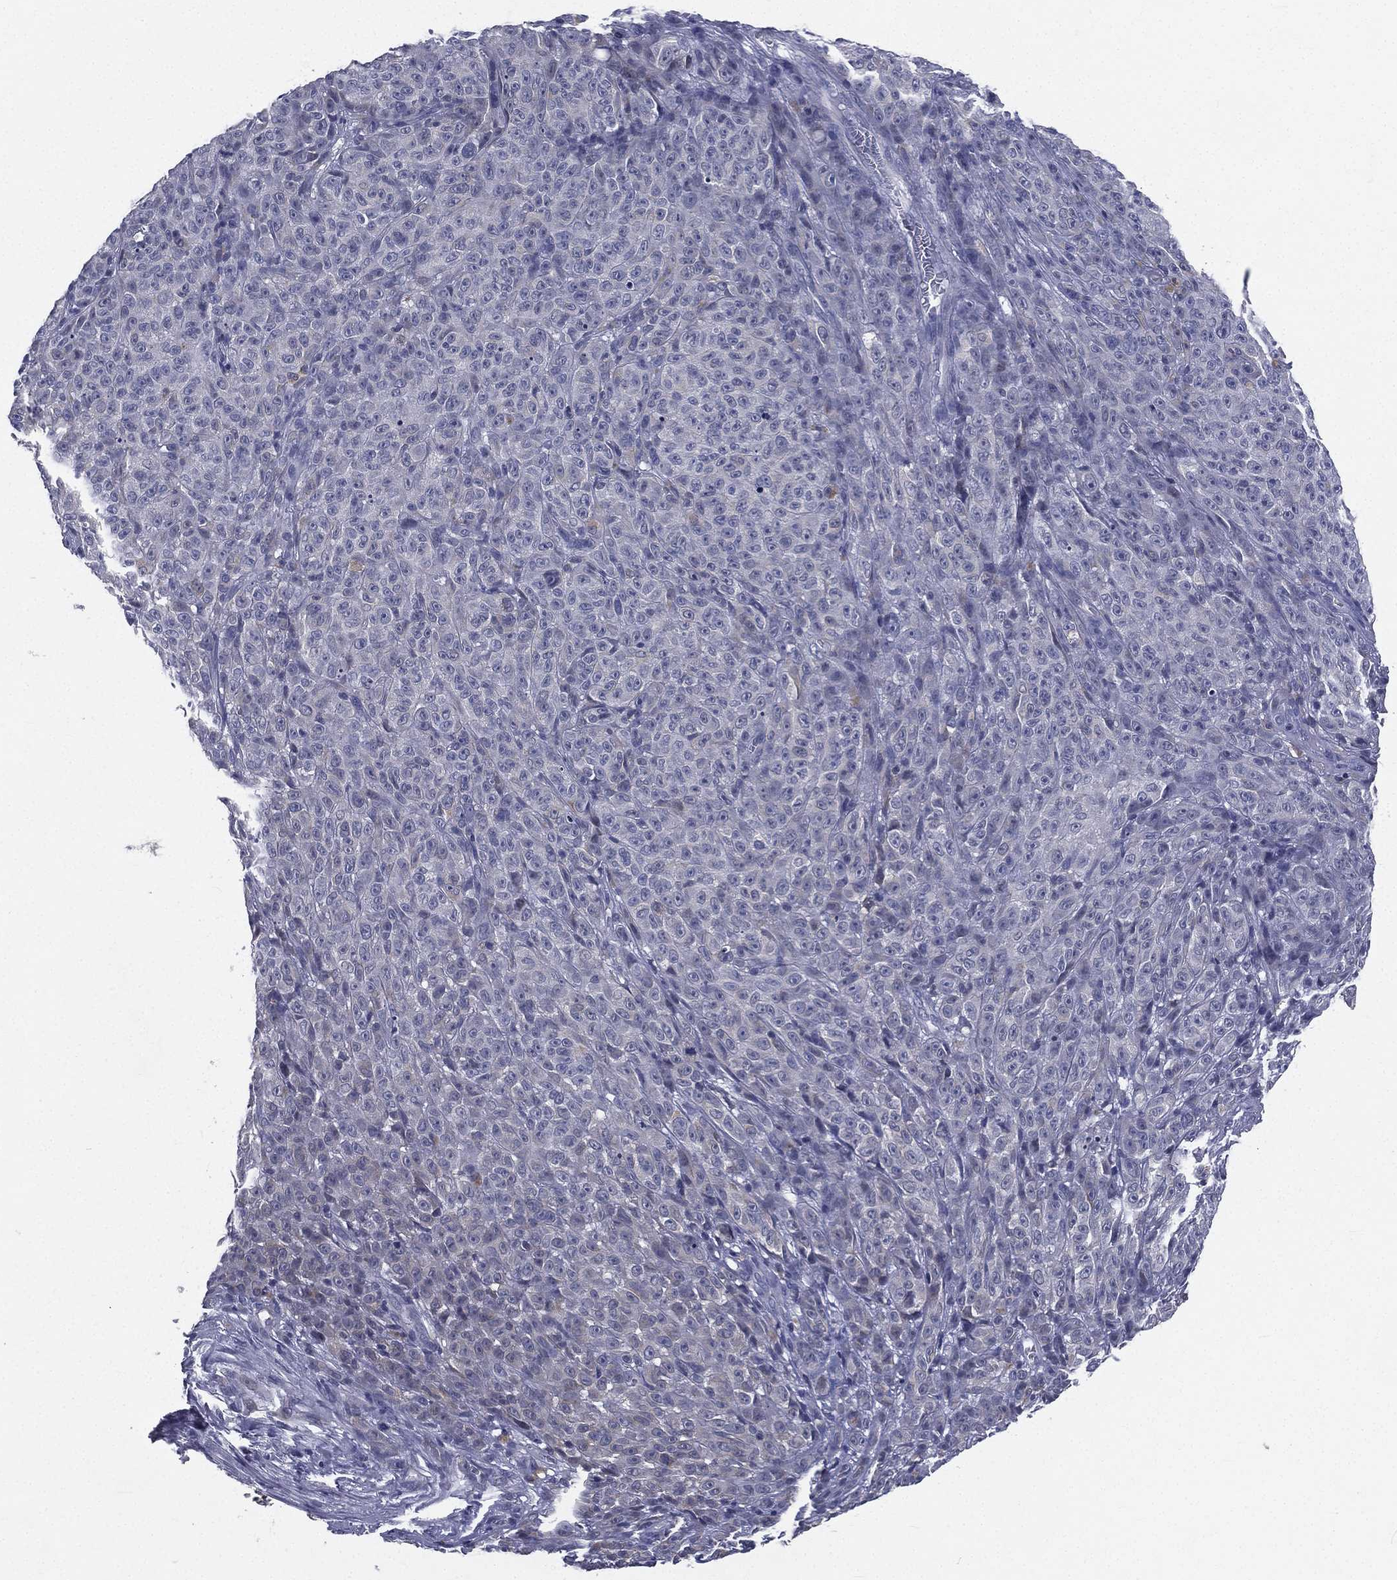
{"staining": {"intensity": "negative", "quantity": "none", "location": "none"}, "tissue": "melanoma", "cell_type": "Tumor cells", "image_type": "cancer", "snomed": [{"axis": "morphology", "description": "Malignant melanoma, NOS"}, {"axis": "topography", "description": "Skin"}], "caption": "A high-resolution photomicrograph shows immunohistochemistry staining of malignant melanoma, which shows no significant expression in tumor cells. (DAB (3,3'-diaminobenzidine) IHC, high magnification).", "gene": "IFT27", "patient": {"sex": "female", "age": 82}}